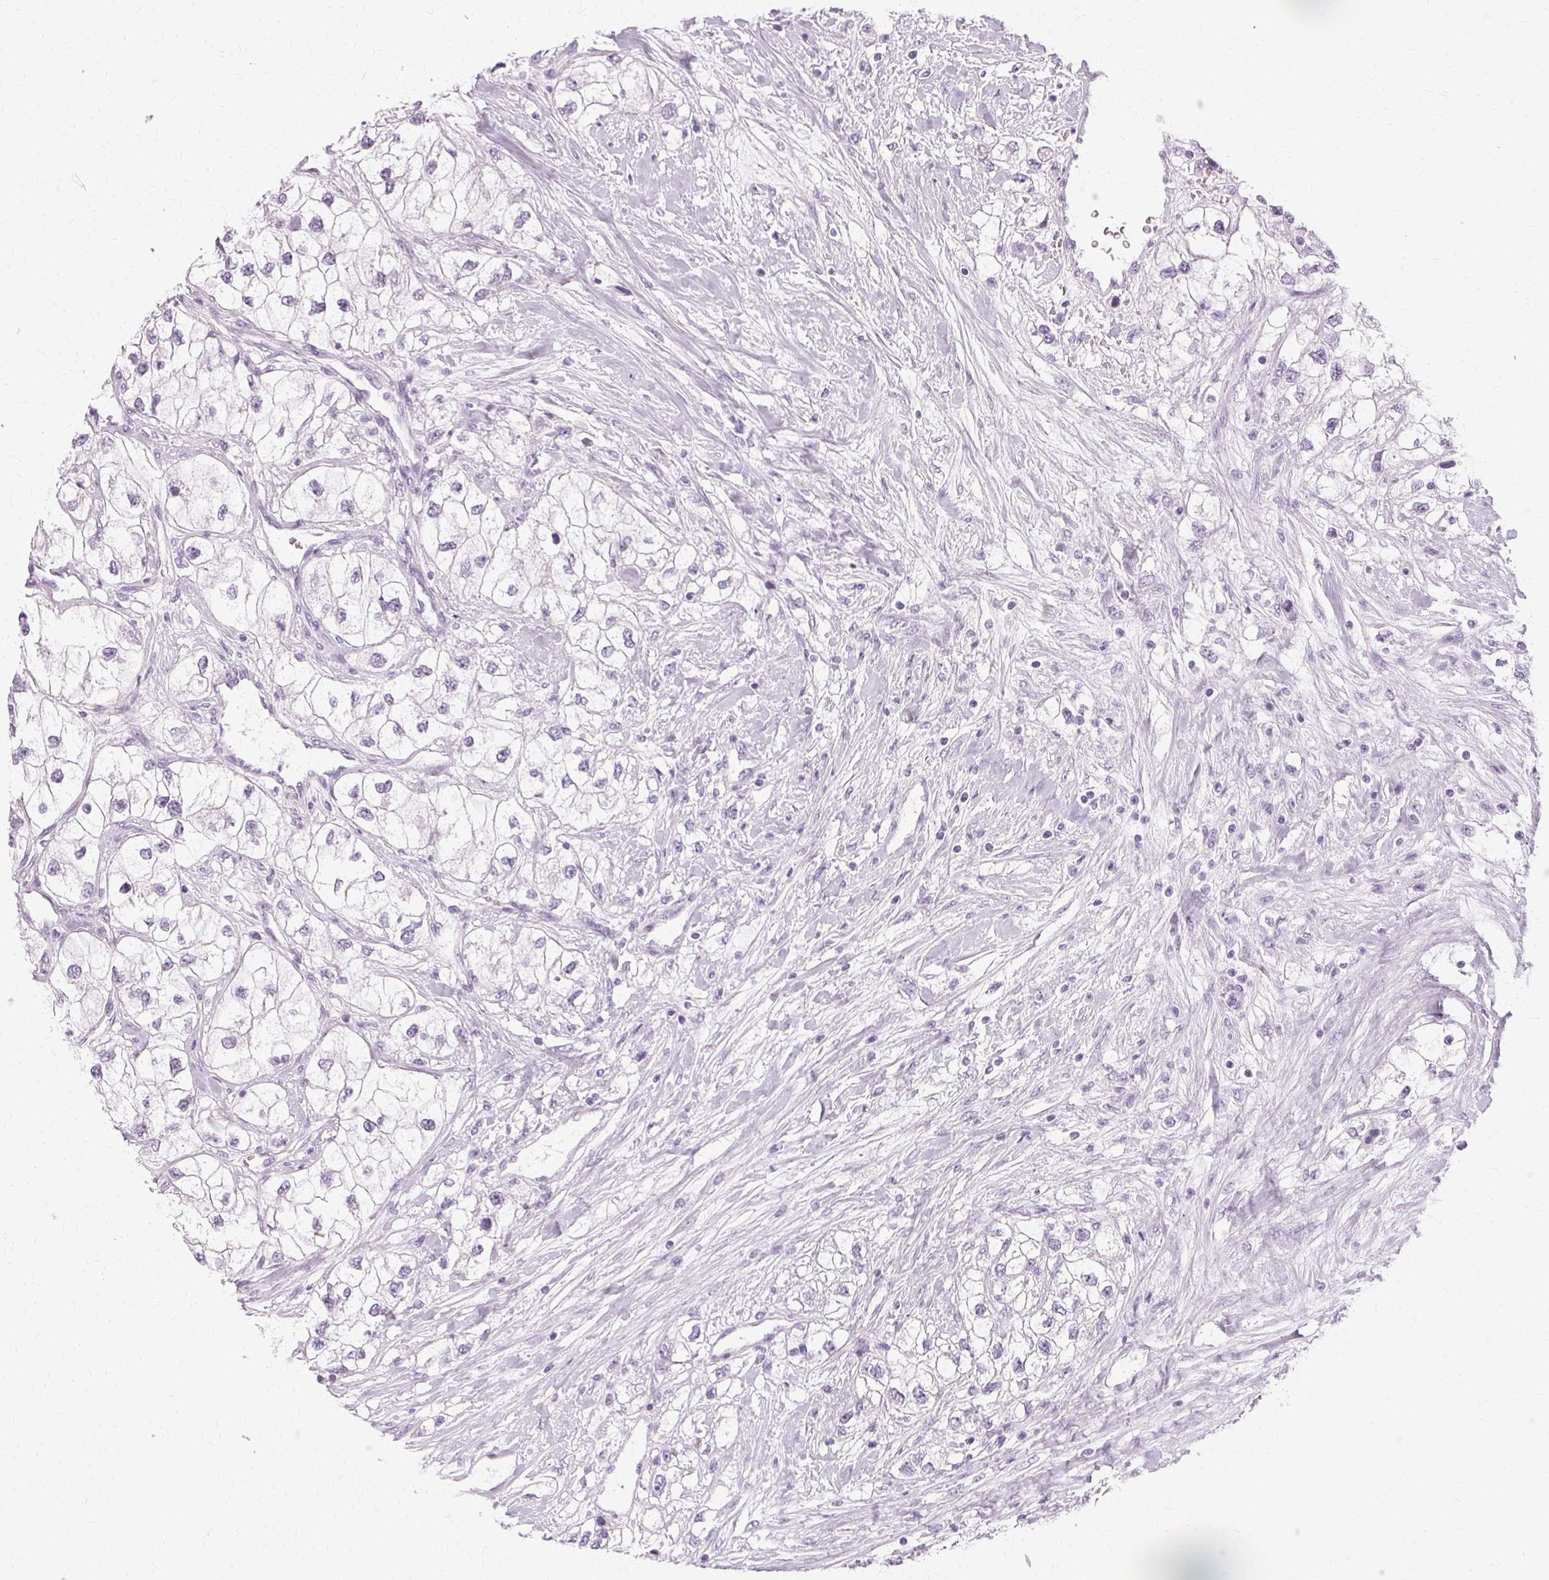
{"staining": {"intensity": "negative", "quantity": "none", "location": "none"}, "tissue": "renal cancer", "cell_type": "Tumor cells", "image_type": "cancer", "snomed": [{"axis": "morphology", "description": "Adenocarcinoma, NOS"}, {"axis": "topography", "description": "Kidney"}], "caption": "Immunohistochemical staining of human renal cancer (adenocarcinoma) shows no significant staining in tumor cells.", "gene": "KRT6C", "patient": {"sex": "male", "age": 59}}